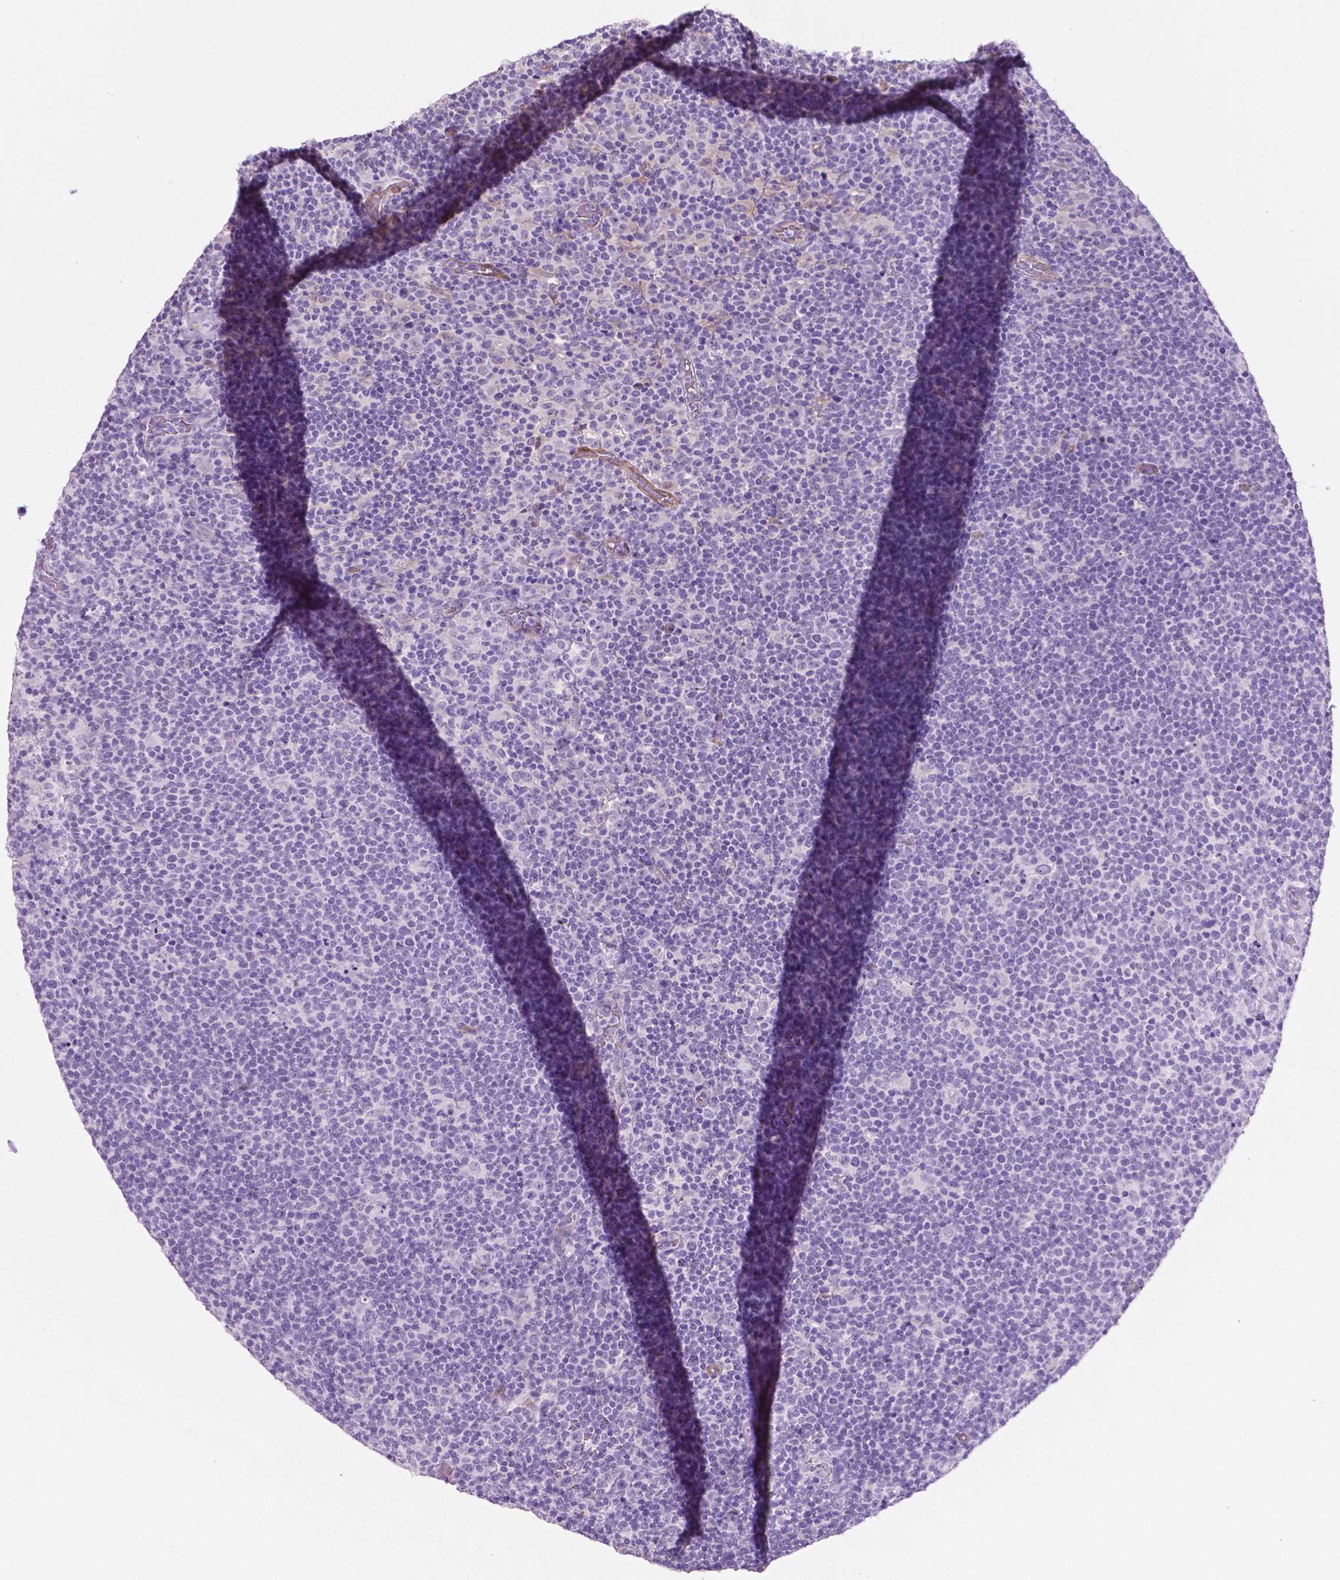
{"staining": {"intensity": "negative", "quantity": "none", "location": "none"}, "tissue": "lymphoma", "cell_type": "Tumor cells", "image_type": "cancer", "snomed": [{"axis": "morphology", "description": "Malignant lymphoma, non-Hodgkin's type, High grade"}, {"axis": "topography", "description": "Lymph node"}], "caption": "Lymphoma was stained to show a protein in brown. There is no significant staining in tumor cells. (Brightfield microscopy of DAB IHC at high magnification).", "gene": "PHGR1", "patient": {"sex": "male", "age": 61}}